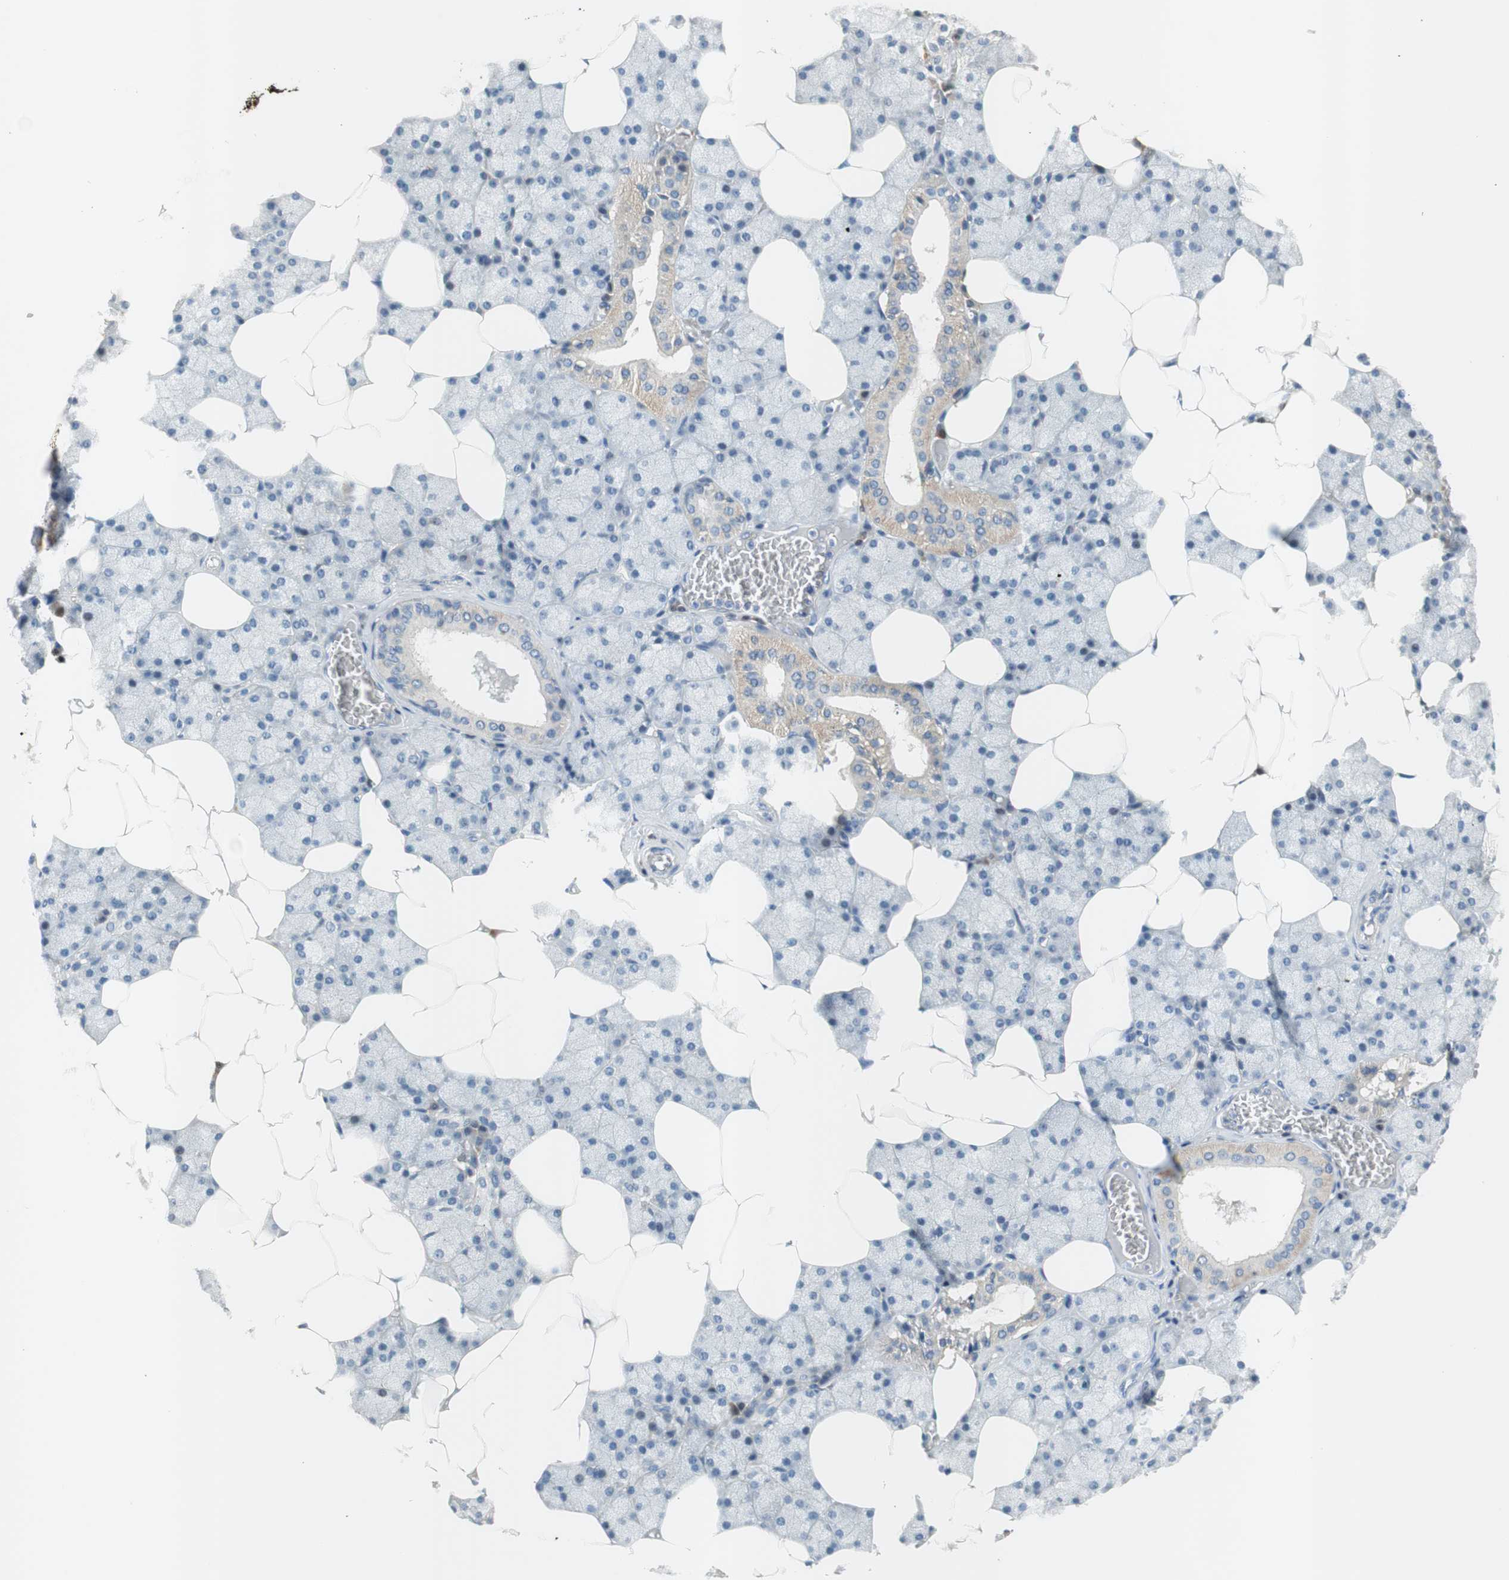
{"staining": {"intensity": "weak", "quantity": "25%-75%", "location": "cytoplasmic/membranous"}, "tissue": "salivary gland", "cell_type": "Glandular cells", "image_type": "normal", "snomed": [{"axis": "morphology", "description": "Normal tissue, NOS"}, {"axis": "topography", "description": "Salivary gland"}], "caption": "High-power microscopy captured an immunohistochemistry (IHC) image of benign salivary gland, revealing weak cytoplasmic/membranous positivity in approximately 25%-75% of glandular cells.", "gene": "COL12A1", "patient": {"sex": "male", "age": 62}}